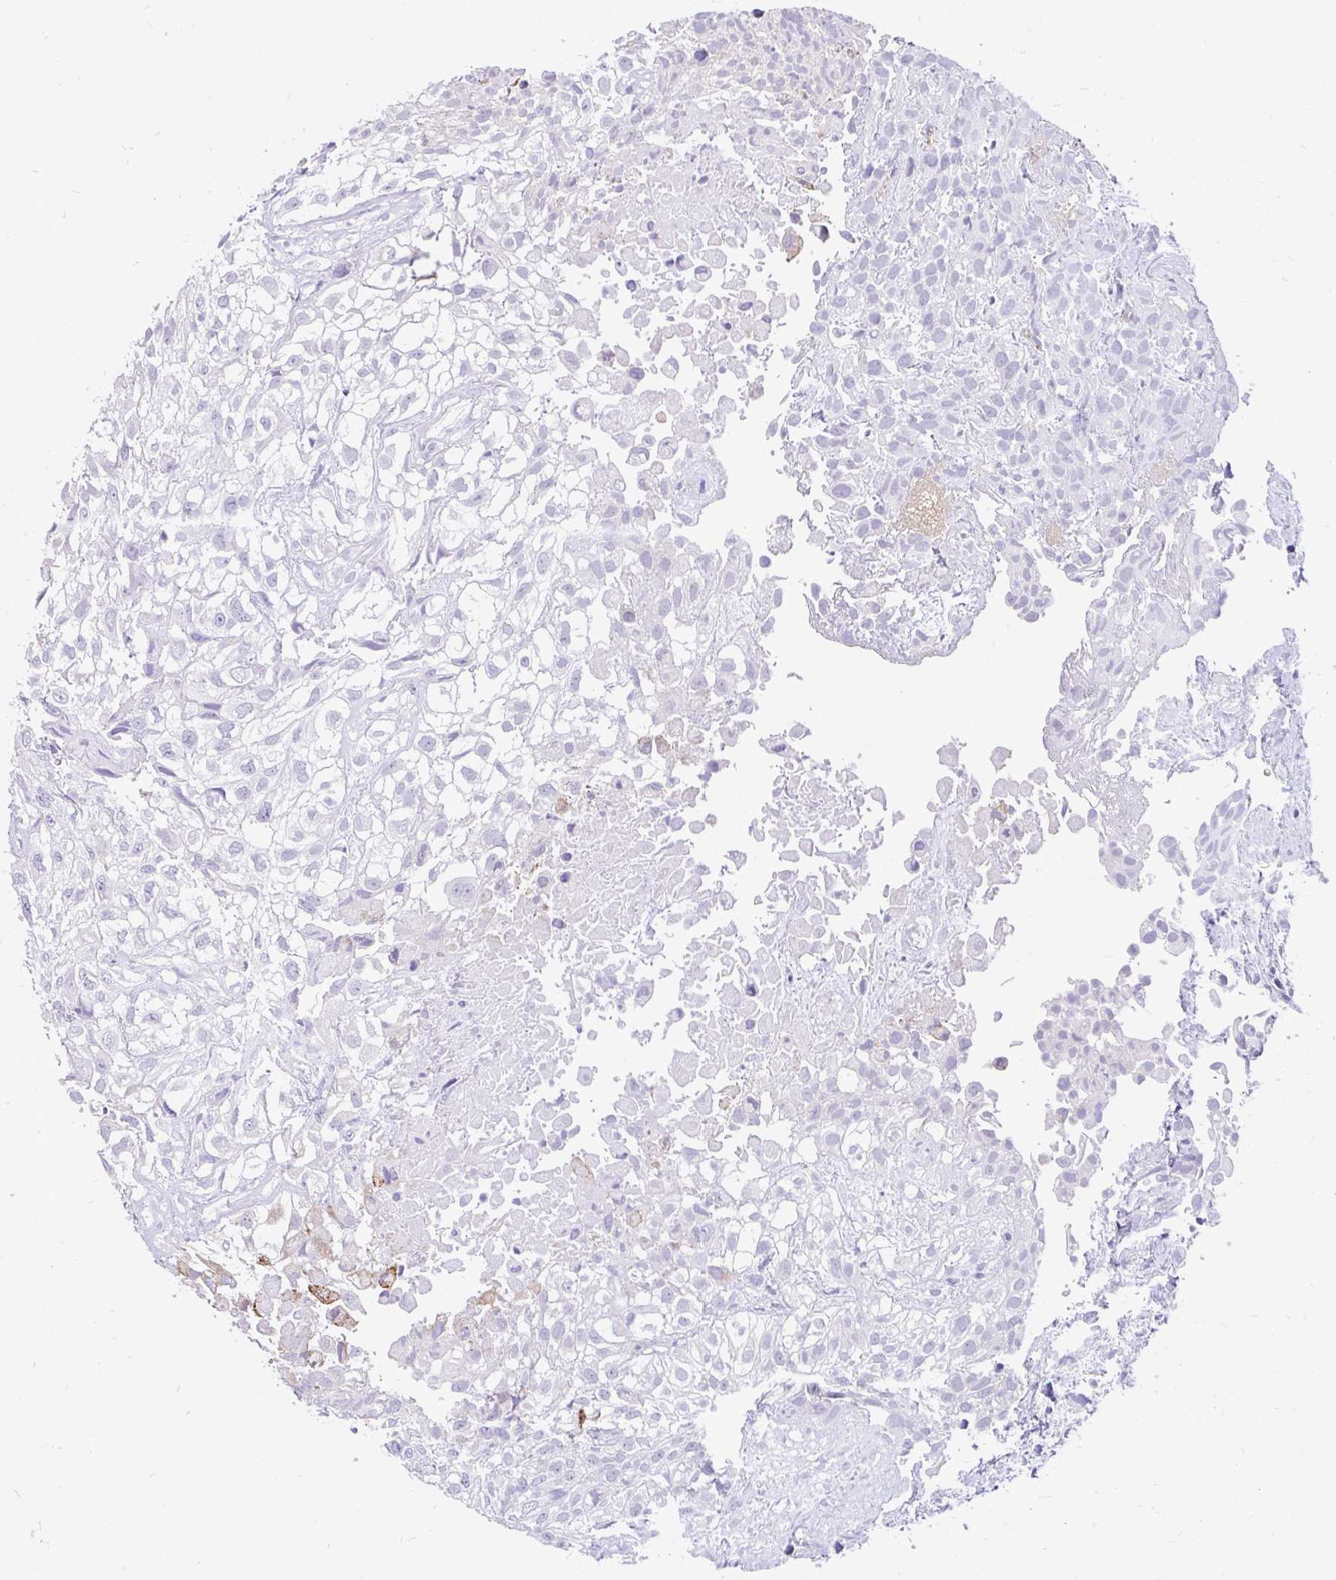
{"staining": {"intensity": "negative", "quantity": "none", "location": "none"}, "tissue": "urothelial cancer", "cell_type": "Tumor cells", "image_type": "cancer", "snomed": [{"axis": "morphology", "description": "Urothelial carcinoma, High grade"}, {"axis": "topography", "description": "Urinary bladder"}], "caption": "Immunohistochemistry of human high-grade urothelial carcinoma displays no positivity in tumor cells.", "gene": "INTS5", "patient": {"sex": "male", "age": 56}}